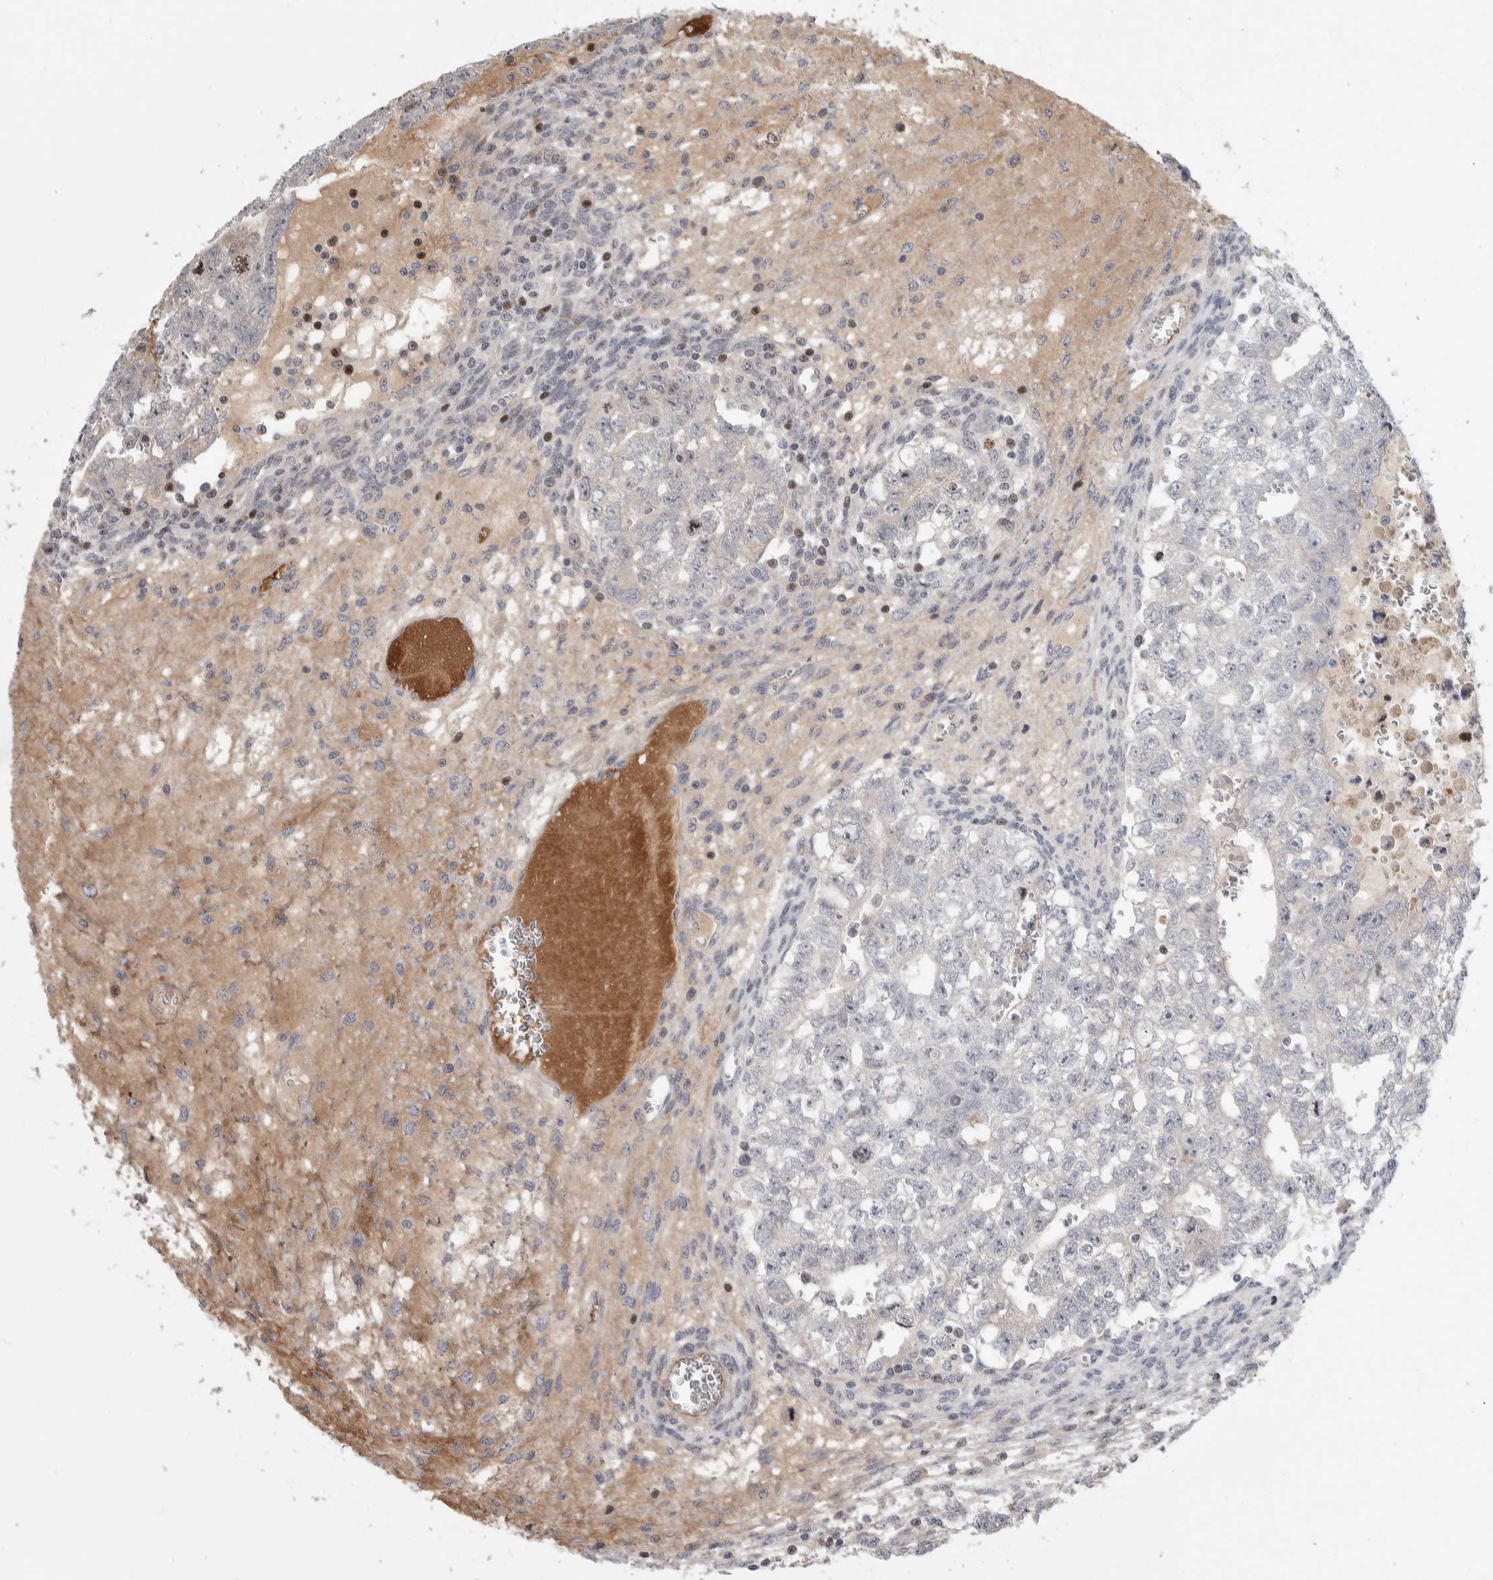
{"staining": {"intensity": "negative", "quantity": "none", "location": "none"}, "tissue": "testis cancer", "cell_type": "Tumor cells", "image_type": "cancer", "snomed": [{"axis": "morphology", "description": "Seminoma, NOS"}, {"axis": "morphology", "description": "Carcinoma, Embryonal, NOS"}, {"axis": "topography", "description": "Testis"}], "caption": "A photomicrograph of human testis cancer (embryonal carcinoma) is negative for staining in tumor cells.", "gene": "PSMG3", "patient": {"sex": "male", "age": 38}}